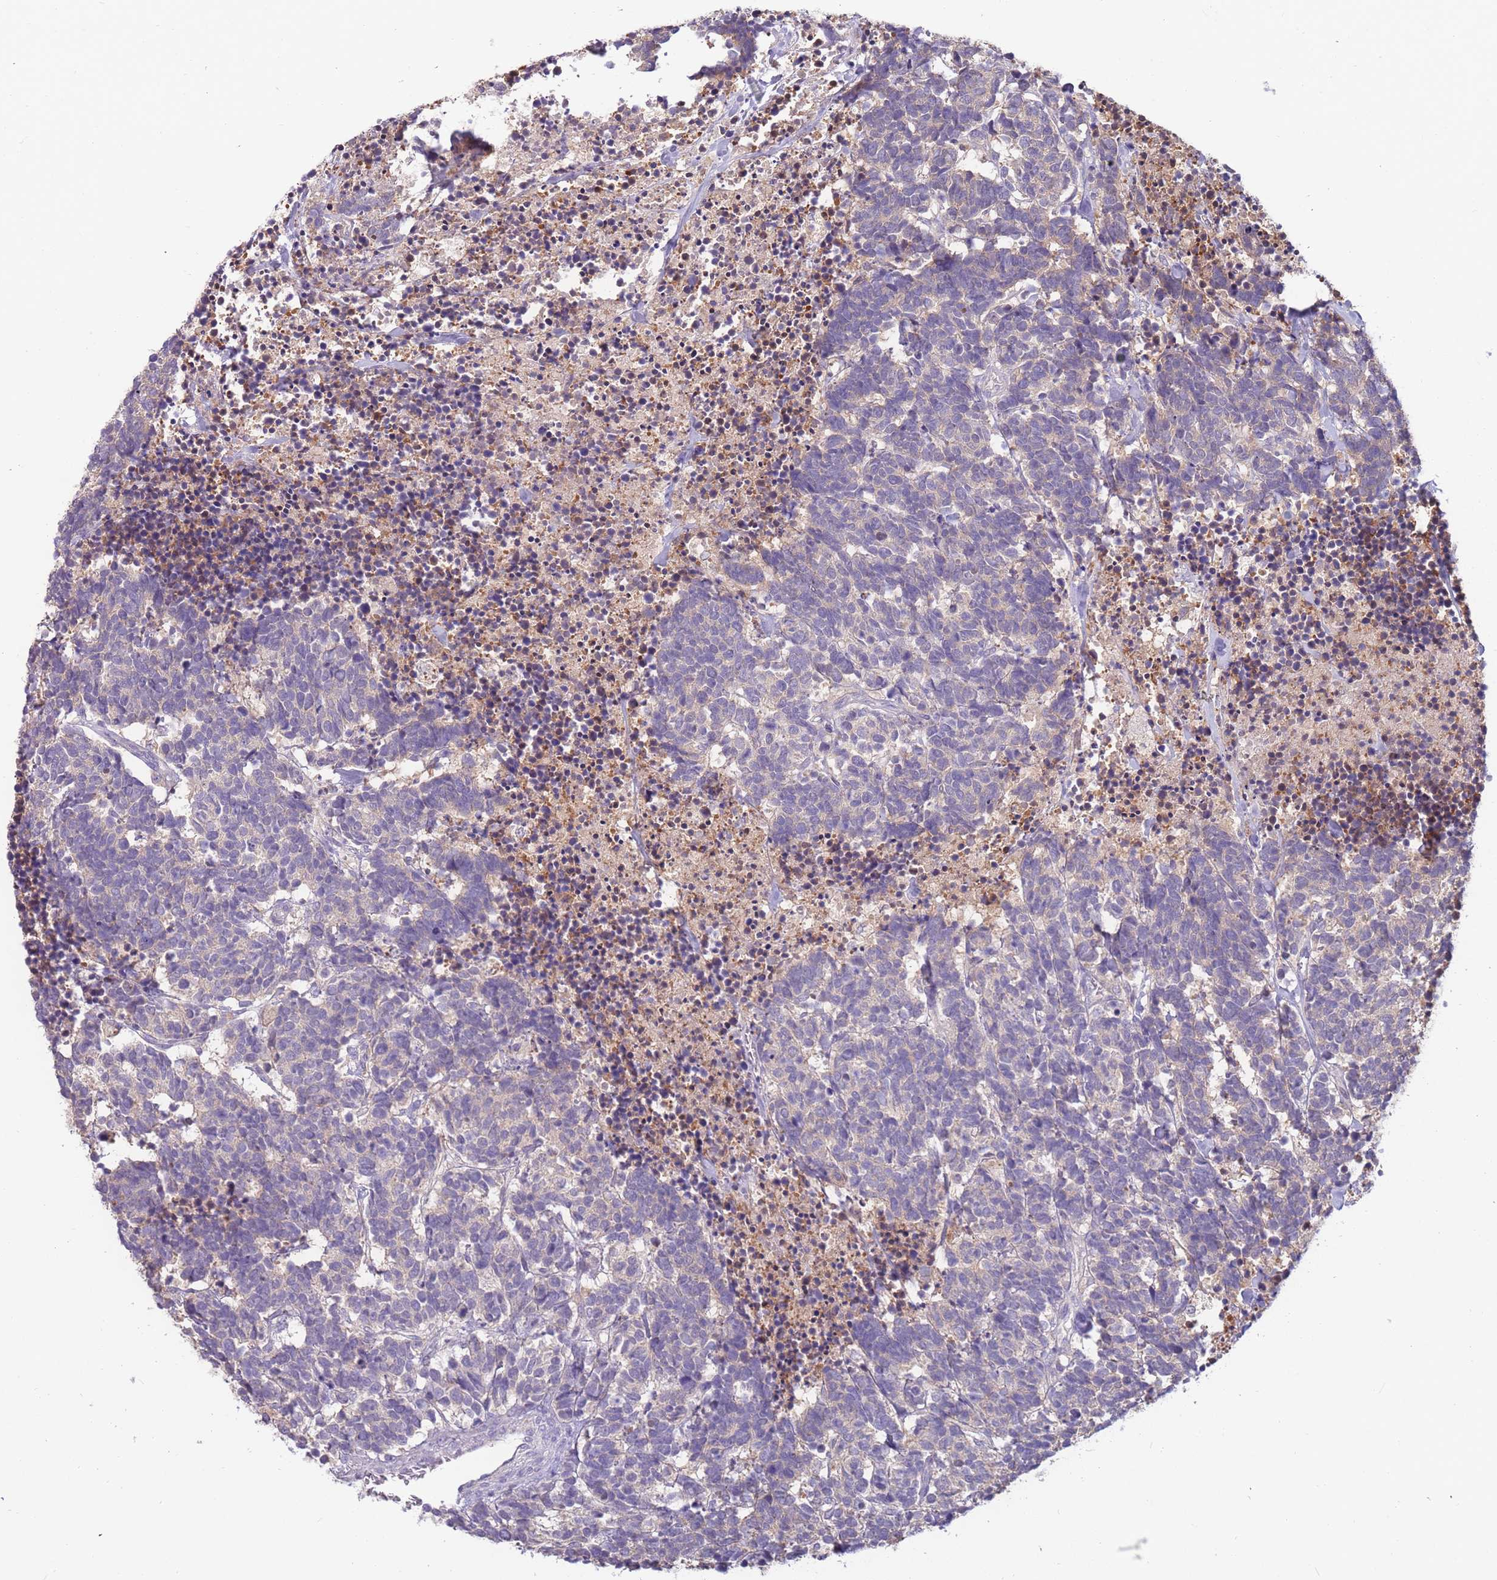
{"staining": {"intensity": "negative", "quantity": "none", "location": "none"}, "tissue": "carcinoid", "cell_type": "Tumor cells", "image_type": "cancer", "snomed": [{"axis": "morphology", "description": "Carcinoma, NOS"}, {"axis": "morphology", "description": "Carcinoid, malignant, NOS"}, {"axis": "topography", "description": "Urinary bladder"}], "caption": "Tumor cells are negative for protein expression in human carcinoid. (DAB immunohistochemistry (IHC) visualized using brightfield microscopy, high magnification).", "gene": "ARHGAP5", "patient": {"sex": "male", "age": 57}}